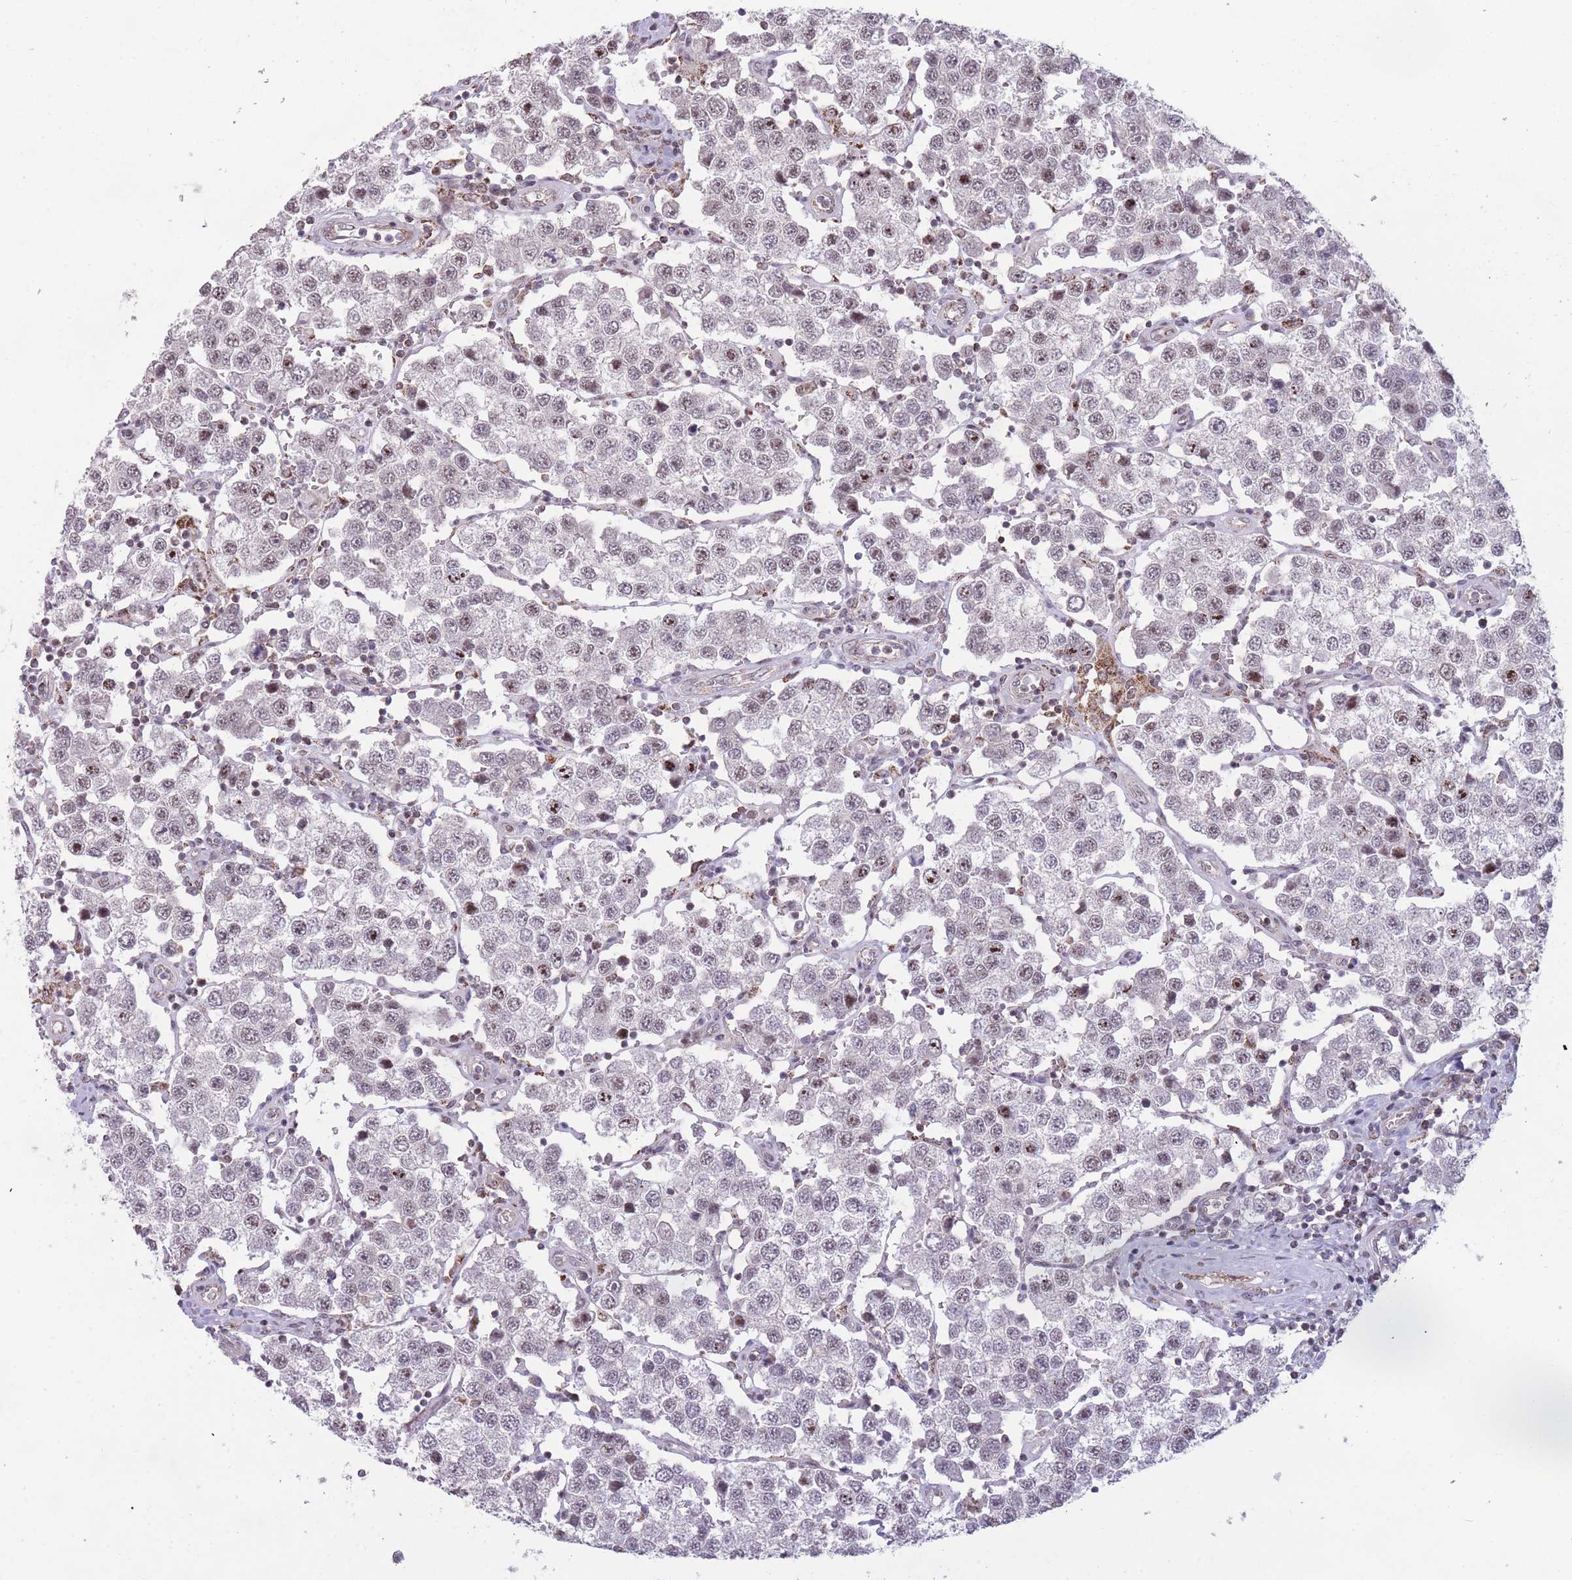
{"staining": {"intensity": "moderate", "quantity": "<25%", "location": "nuclear"}, "tissue": "testis cancer", "cell_type": "Tumor cells", "image_type": "cancer", "snomed": [{"axis": "morphology", "description": "Seminoma, NOS"}, {"axis": "topography", "description": "Testis"}], "caption": "Protein expression analysis of testis cancer reveals moderate nuclear positivity in about <25% of tumor cells.", "gene": "DPYSL4", "patient": {"sex": "male", "age": 37}}